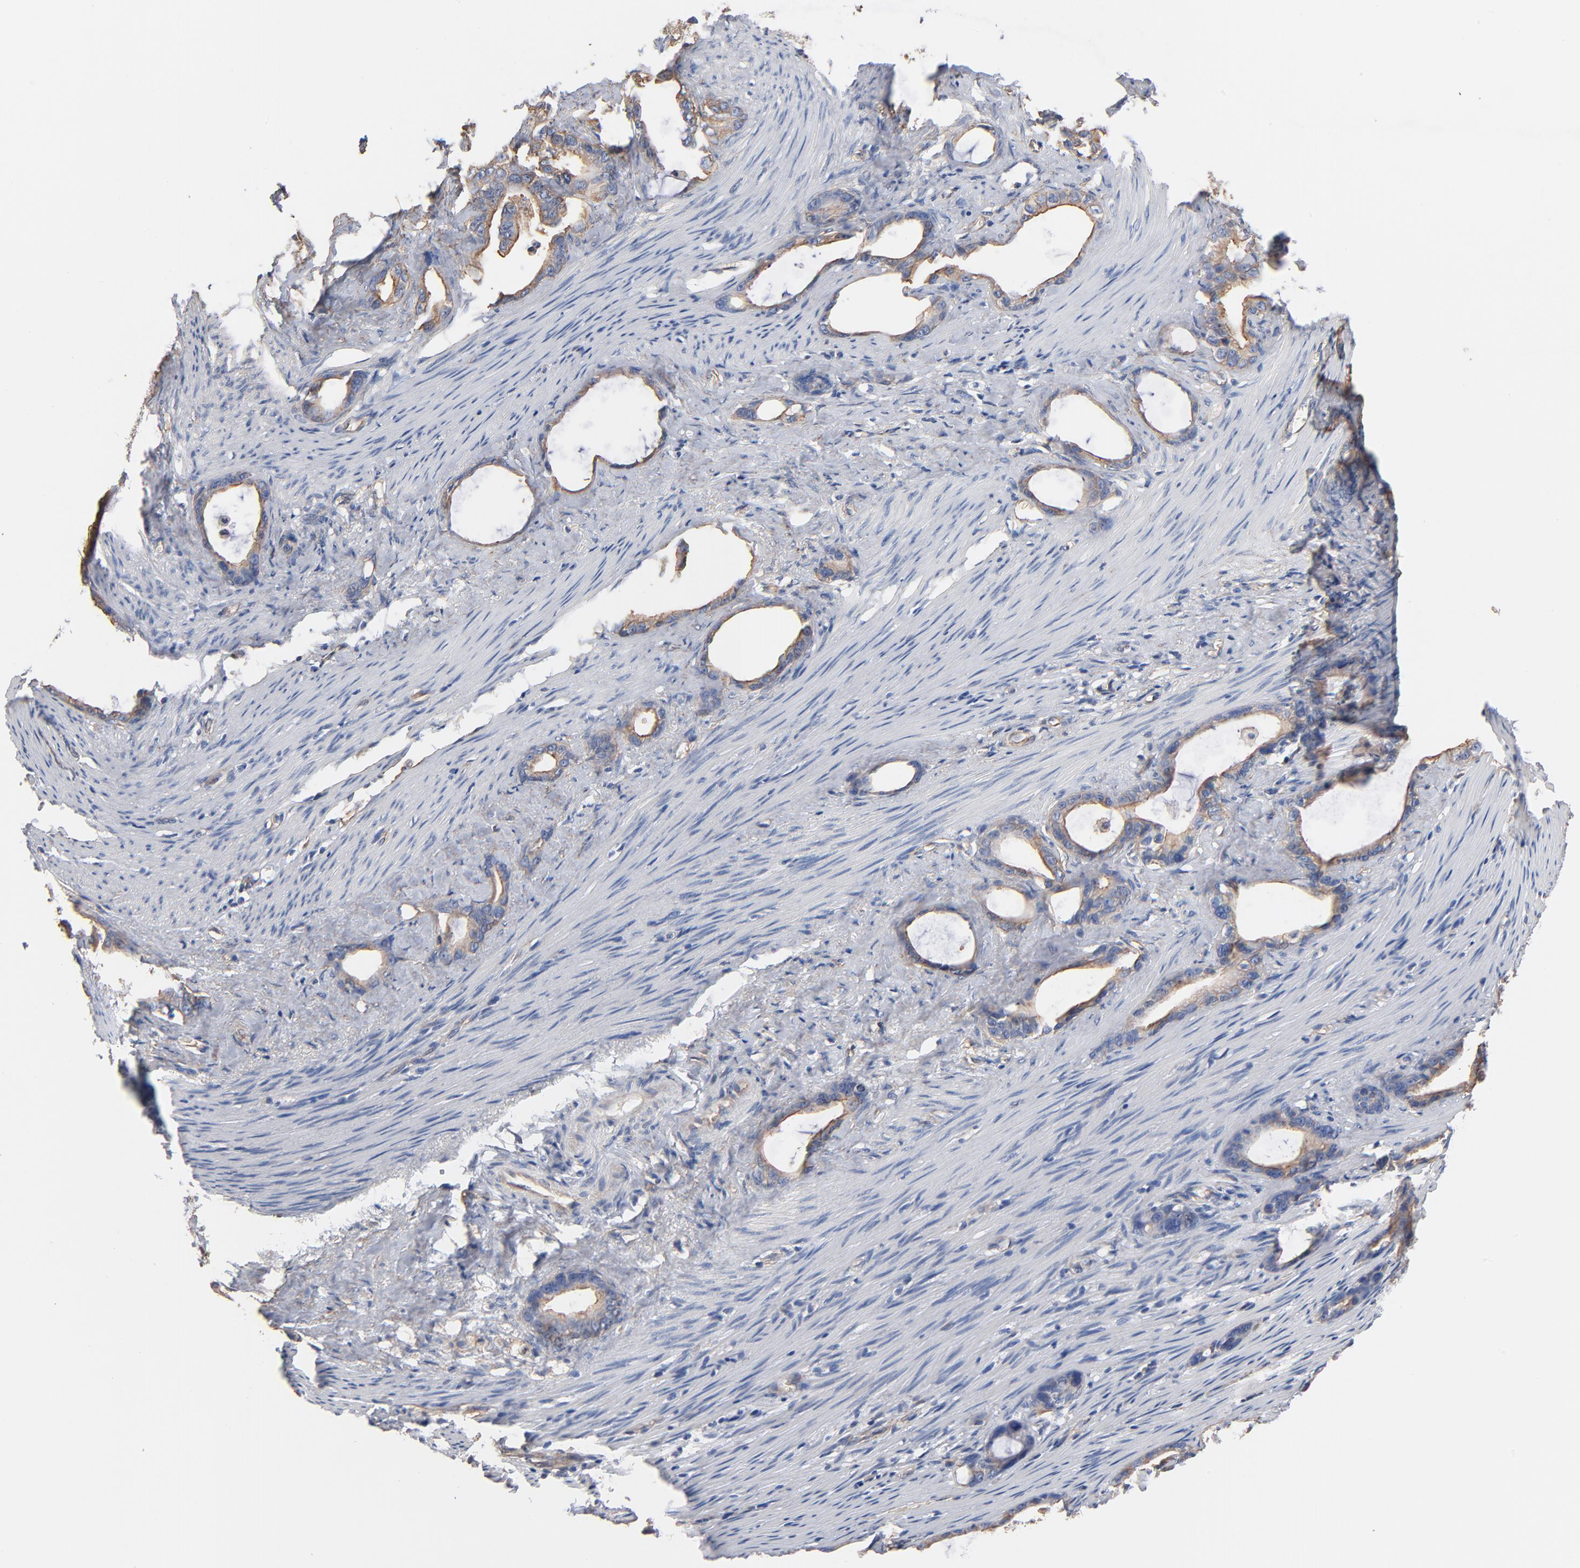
{"staining": {"intensity": "weak", "quantity": ">75%", "location": "cytoplasmic/membranous"}, "tissue": "stomach cancer", "cell_type": "Tumor cells", "image_type": "cancer", "snomed": [{"axis": "morphology", "description": "Adenocarcinoma, NOS"}, {"axis": "topography", "description": "Stomach"}], "caption": "Immunohistochemistry (IHC) photomicrograph of stomach cancer stained for a protein (brown), which shows low levels of weak cytoplasmic/membranous positivity in approximately >75% of tumor cells.", "gene": "ABCD4", "patient": {"sex": "female", "age": 75}}